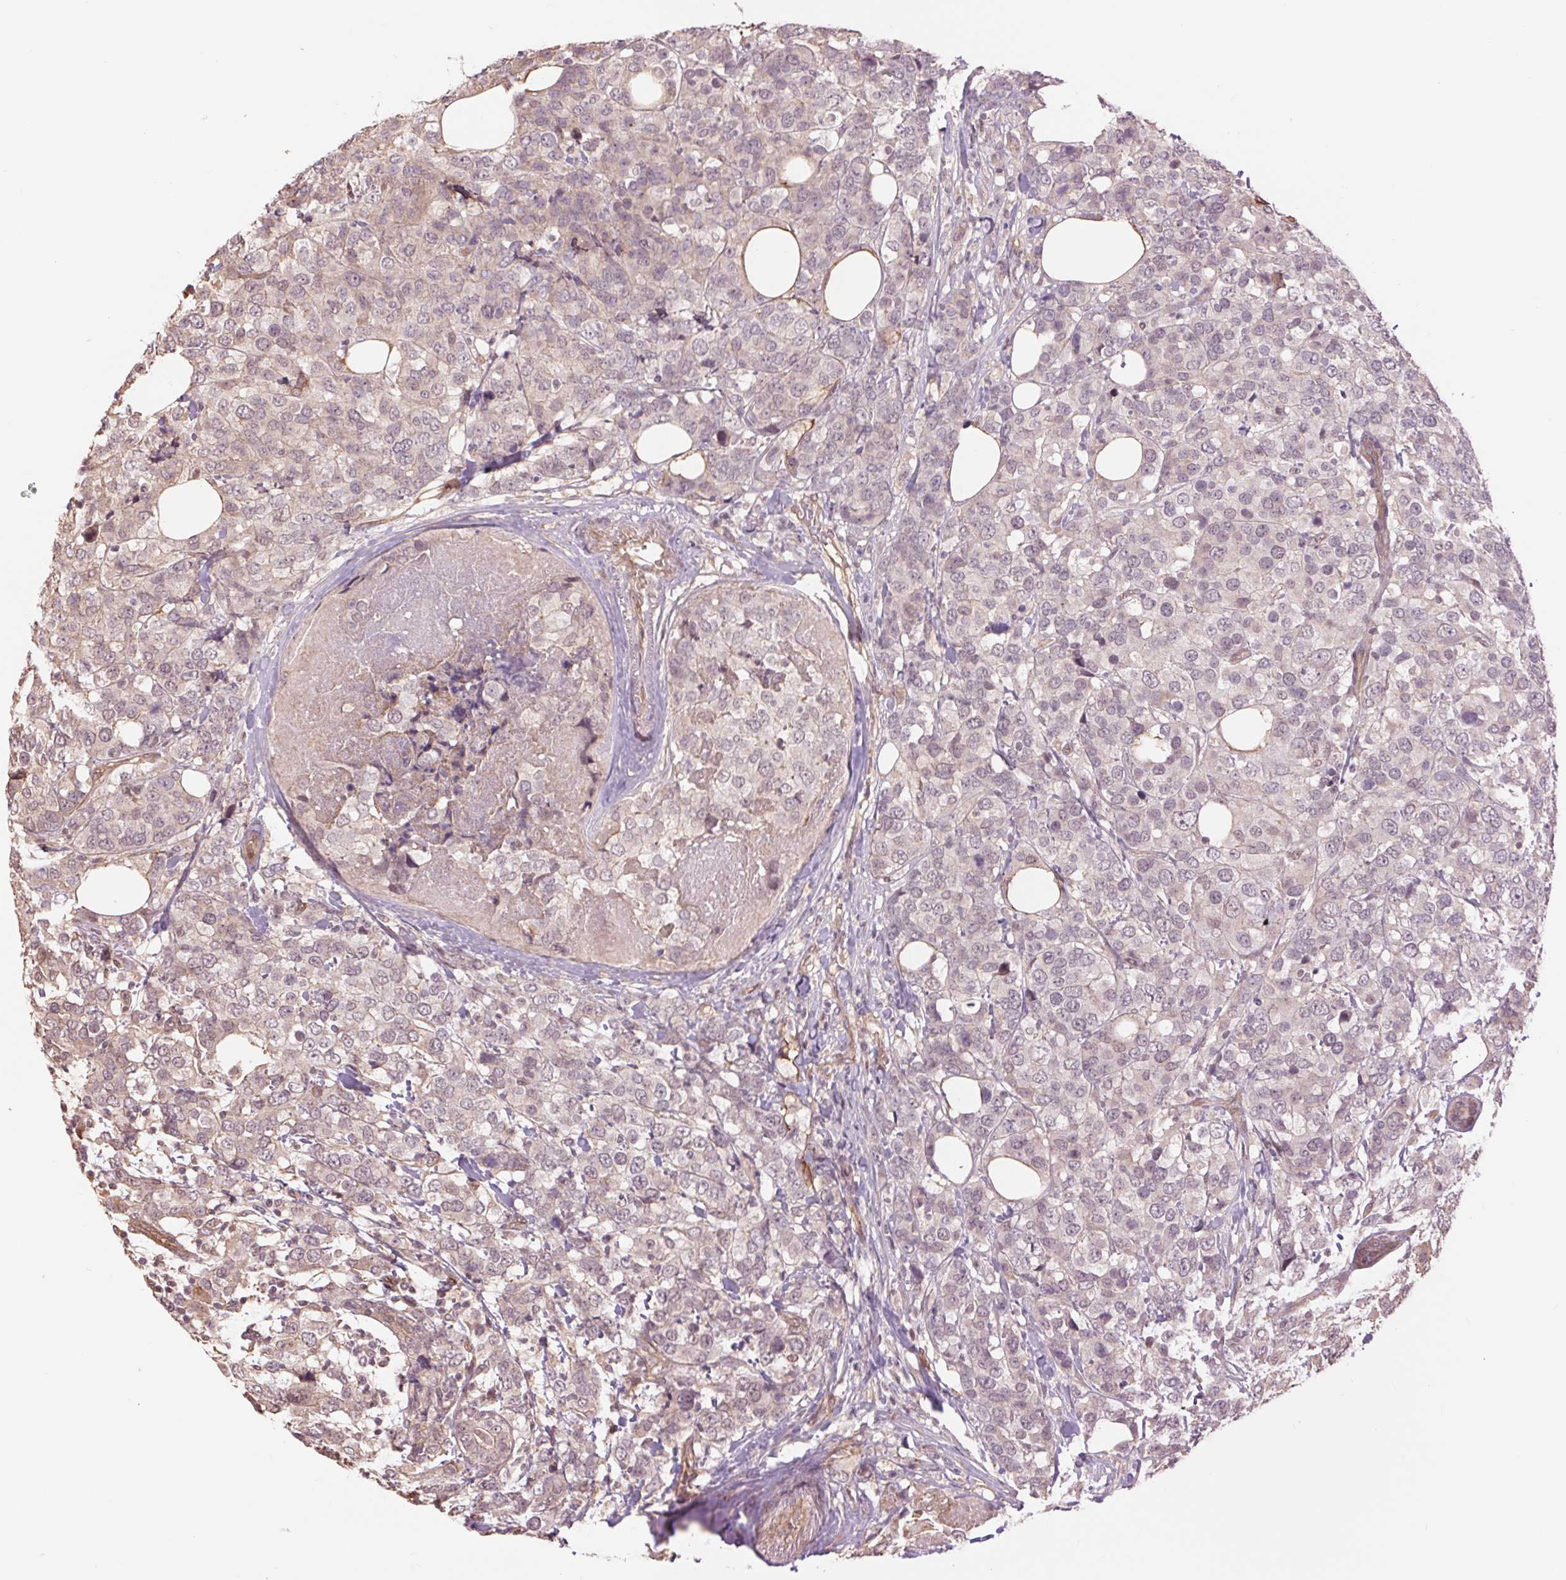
{"staining": {"intensity": "negative", "quantity": "none", "location": "none"}, "tissue": "breast cancer", "cell_type": "Tumor cells", "image_type": "cancer", "snomed": [{"axis": "morphology", "description": "Lobular carcinoma"}, {"axis": "topography", "description": "Breast"}], "caption": "A photomicrograph of lobular carcinoma (breast) stained for a protein displays no brown staining in tumor cells.", "gene": "PALM", "patient": {"sex": "female", "age": 59}}